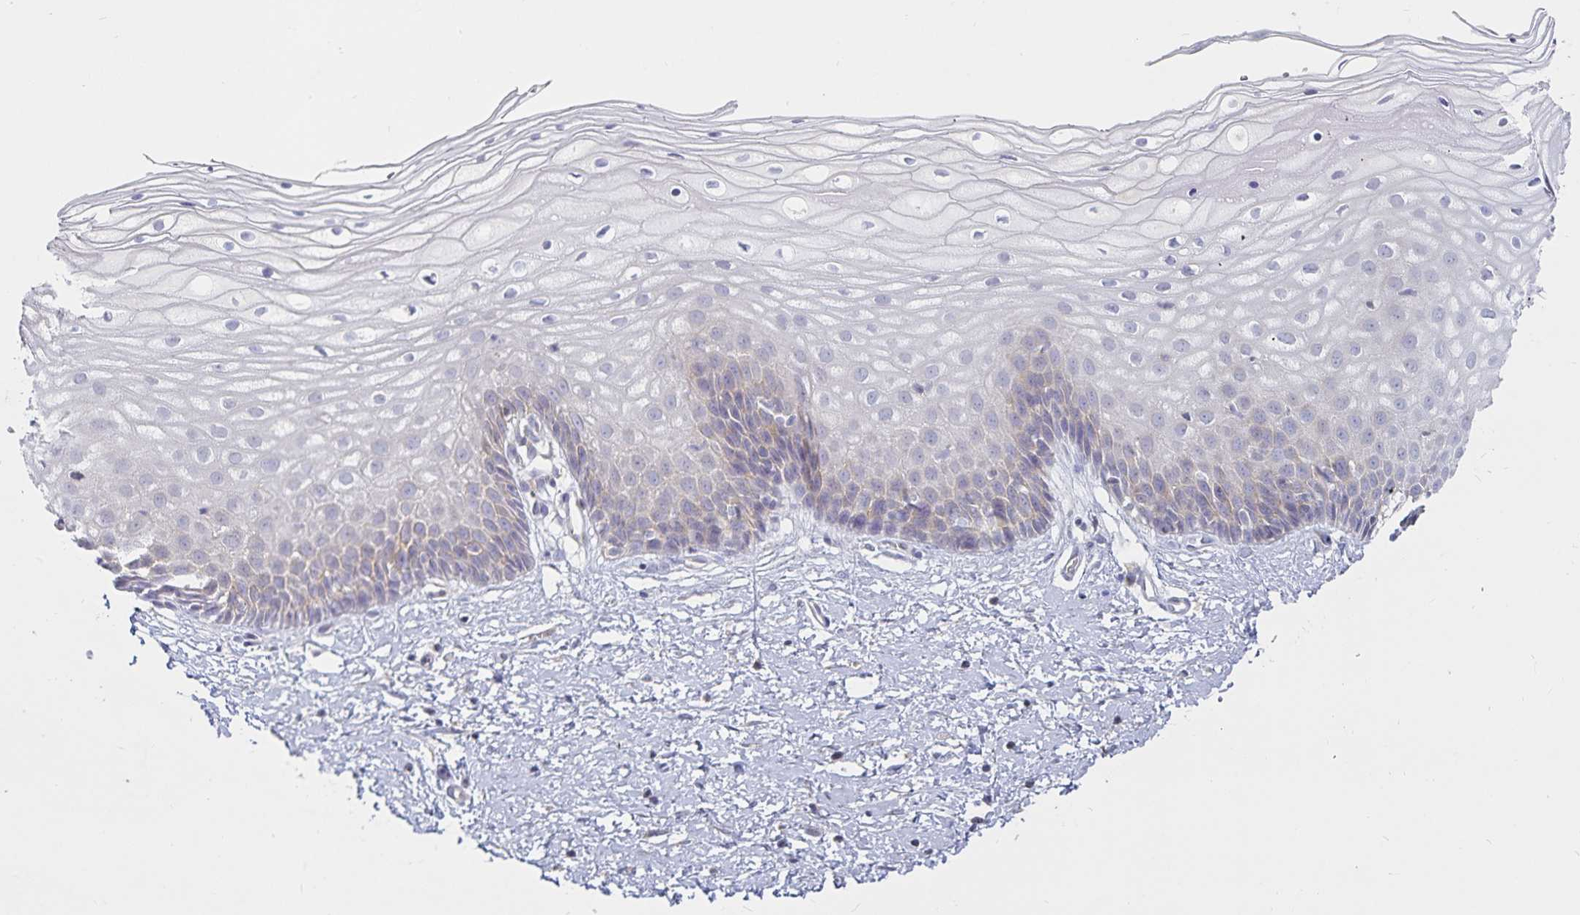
{"staining": {"intensity": "negative", "quantity": "none", "location": "none"}, "tissue": "cervix", "cell_type": "Glandular cells", "image_type": "normal", "snomed": [{"axis": "morphology", "description": "Normal tissue, NOS"}, {"axis": "topography", "description": "Cervix"}], "caption": "DAB immunohistochemical staining of normal human cervix demonstrates no significant expression in glandular cells. (IHC, brightfield microscopy, high magnification).", "gene": "SFTPA1", "patient": {"sex": "female", "age": 36}}